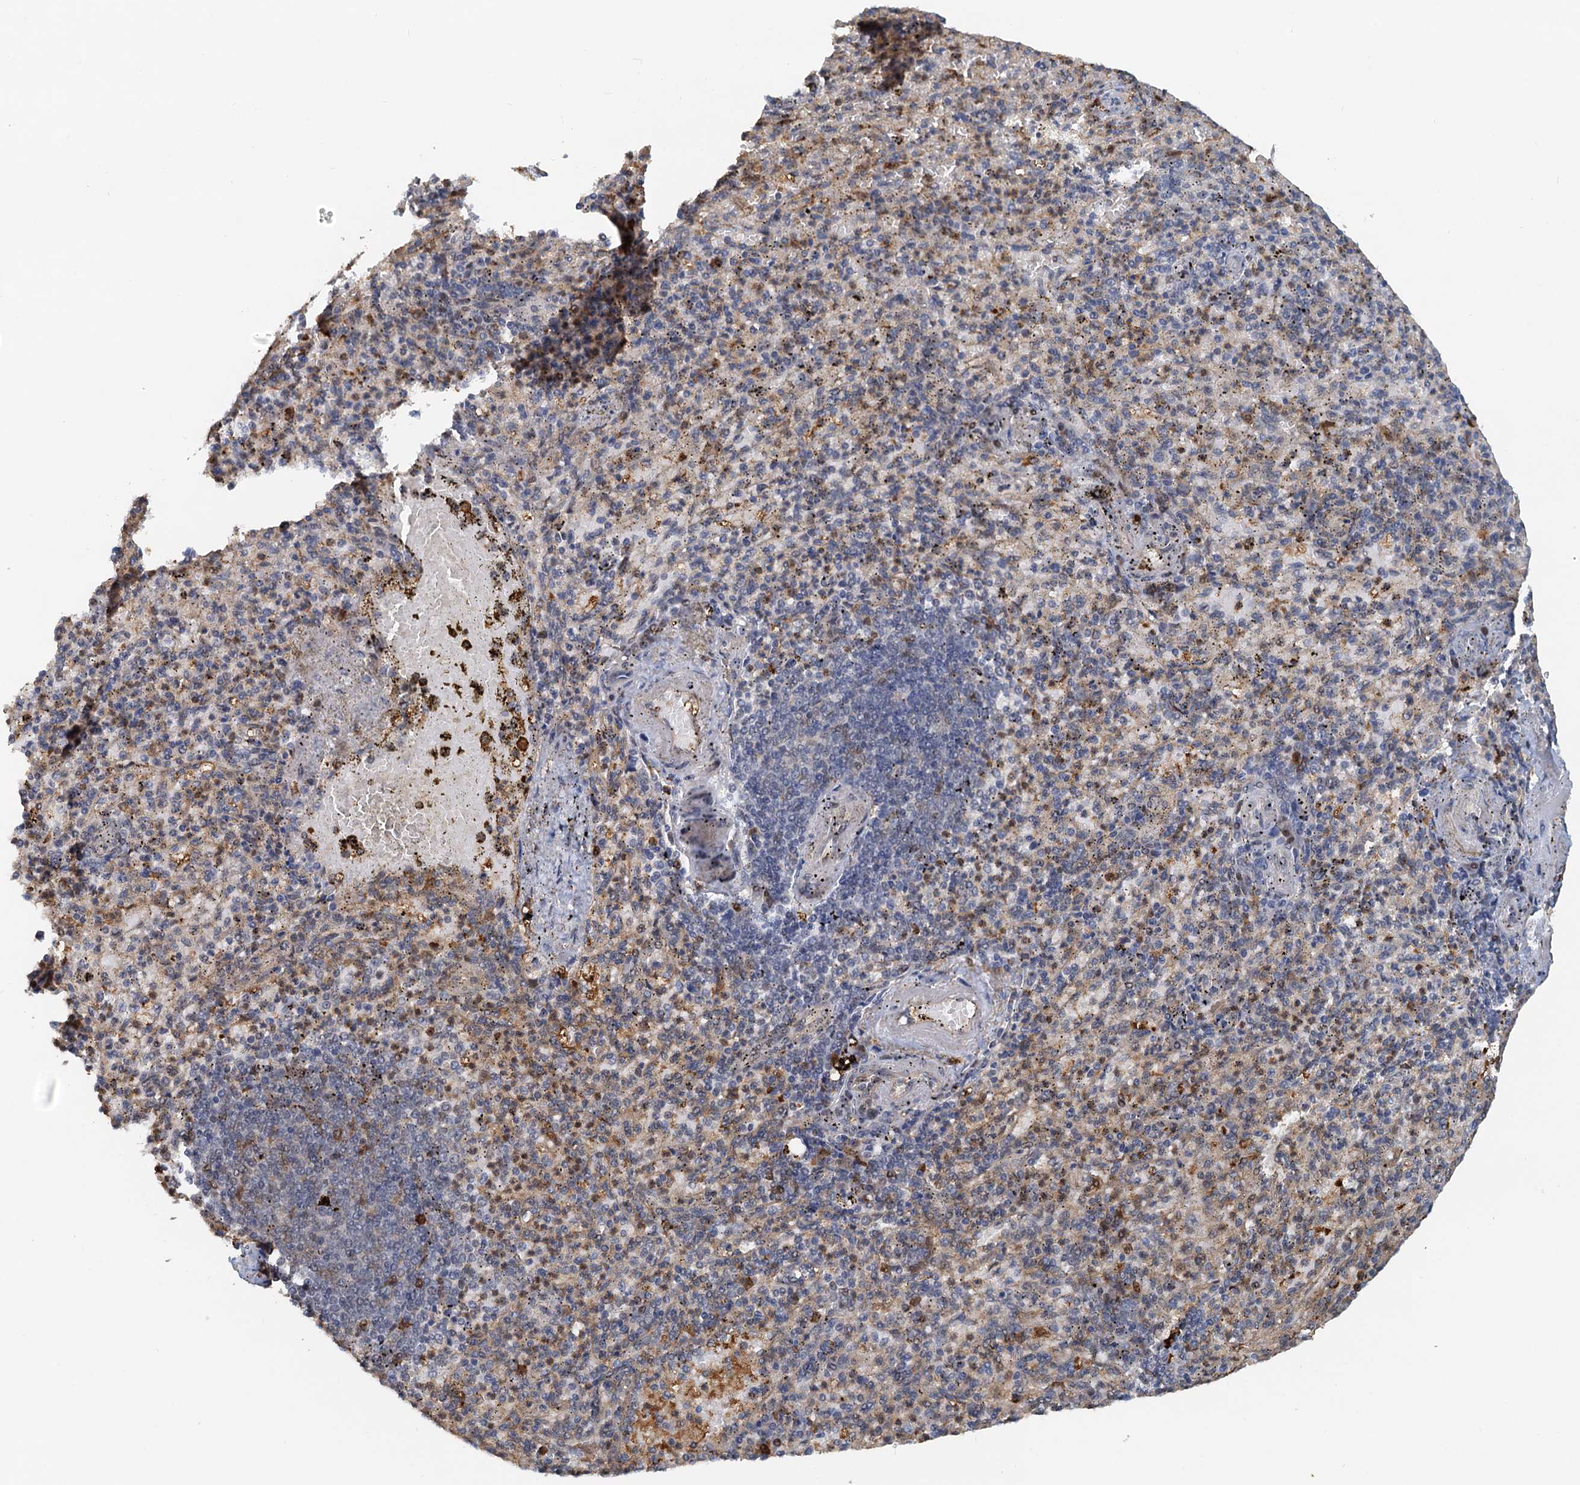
{"staining": {"intensity": "moderate", "quantity": "<25%", "location": "cytoplasmic/membranous"}, "tissue": "spleen", "cell_type": "Cells in red pulp", "image_type": "normal", "snomed": [{"axis": "morphology", "description": "Normal tissue, NOS"}, {"axis": "topography", "description": "Spleen"}], "caption": "Cells in red pulp reveal low levels of moderate cytoplasmic/membranous positivity in approximately <25% of cells in unremarkable human spleen.", "gene": "SPINDOC", "patient": {"sex": "female", "age": 74}}